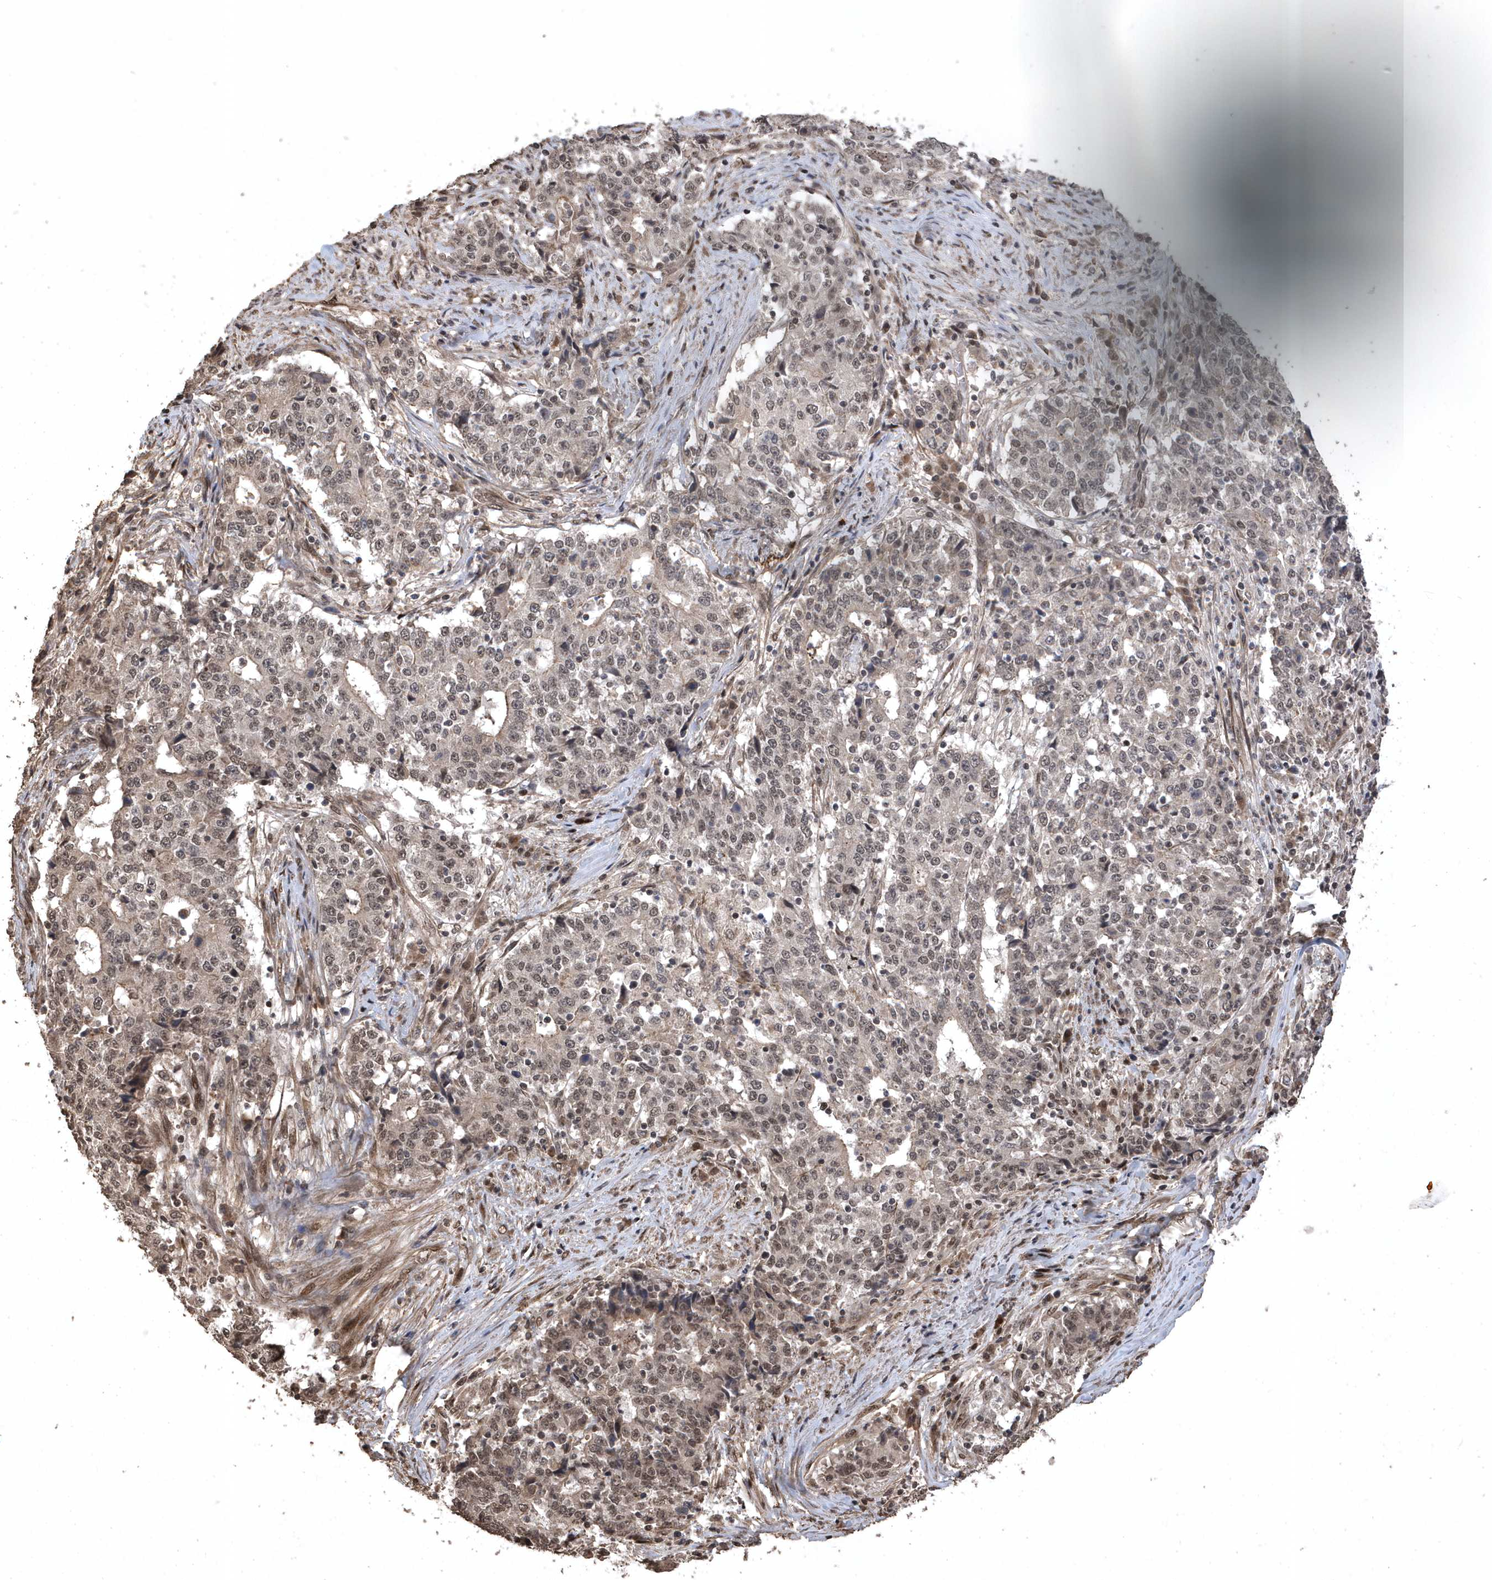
{"staining": {"intensity": "weak", "quantity": "<25%", "location": "nuclear"}, "tissue": "stomach cancer", "cell_type": "Tumor cells", "image_type": "cancer", "snomed": [{"axis": "morphology", "description": "Adenocarcinoma, NOS"}, {"axis": "topography", "description": "Stomach"}], "caption": "Immunohistochemistry (IHC) micrograph of neoplastic tissue: adenocarcinoma (stomach) stained with DAB (3,3'-diaminobenzidine) shows no significant protein positivity in tumor cells. The staining is performed using DAB brown chromogen with nuclei counter-stained in using hematoxylin.", "gene": "INTS12", "patient": {"sex": "male", "age": 59}}